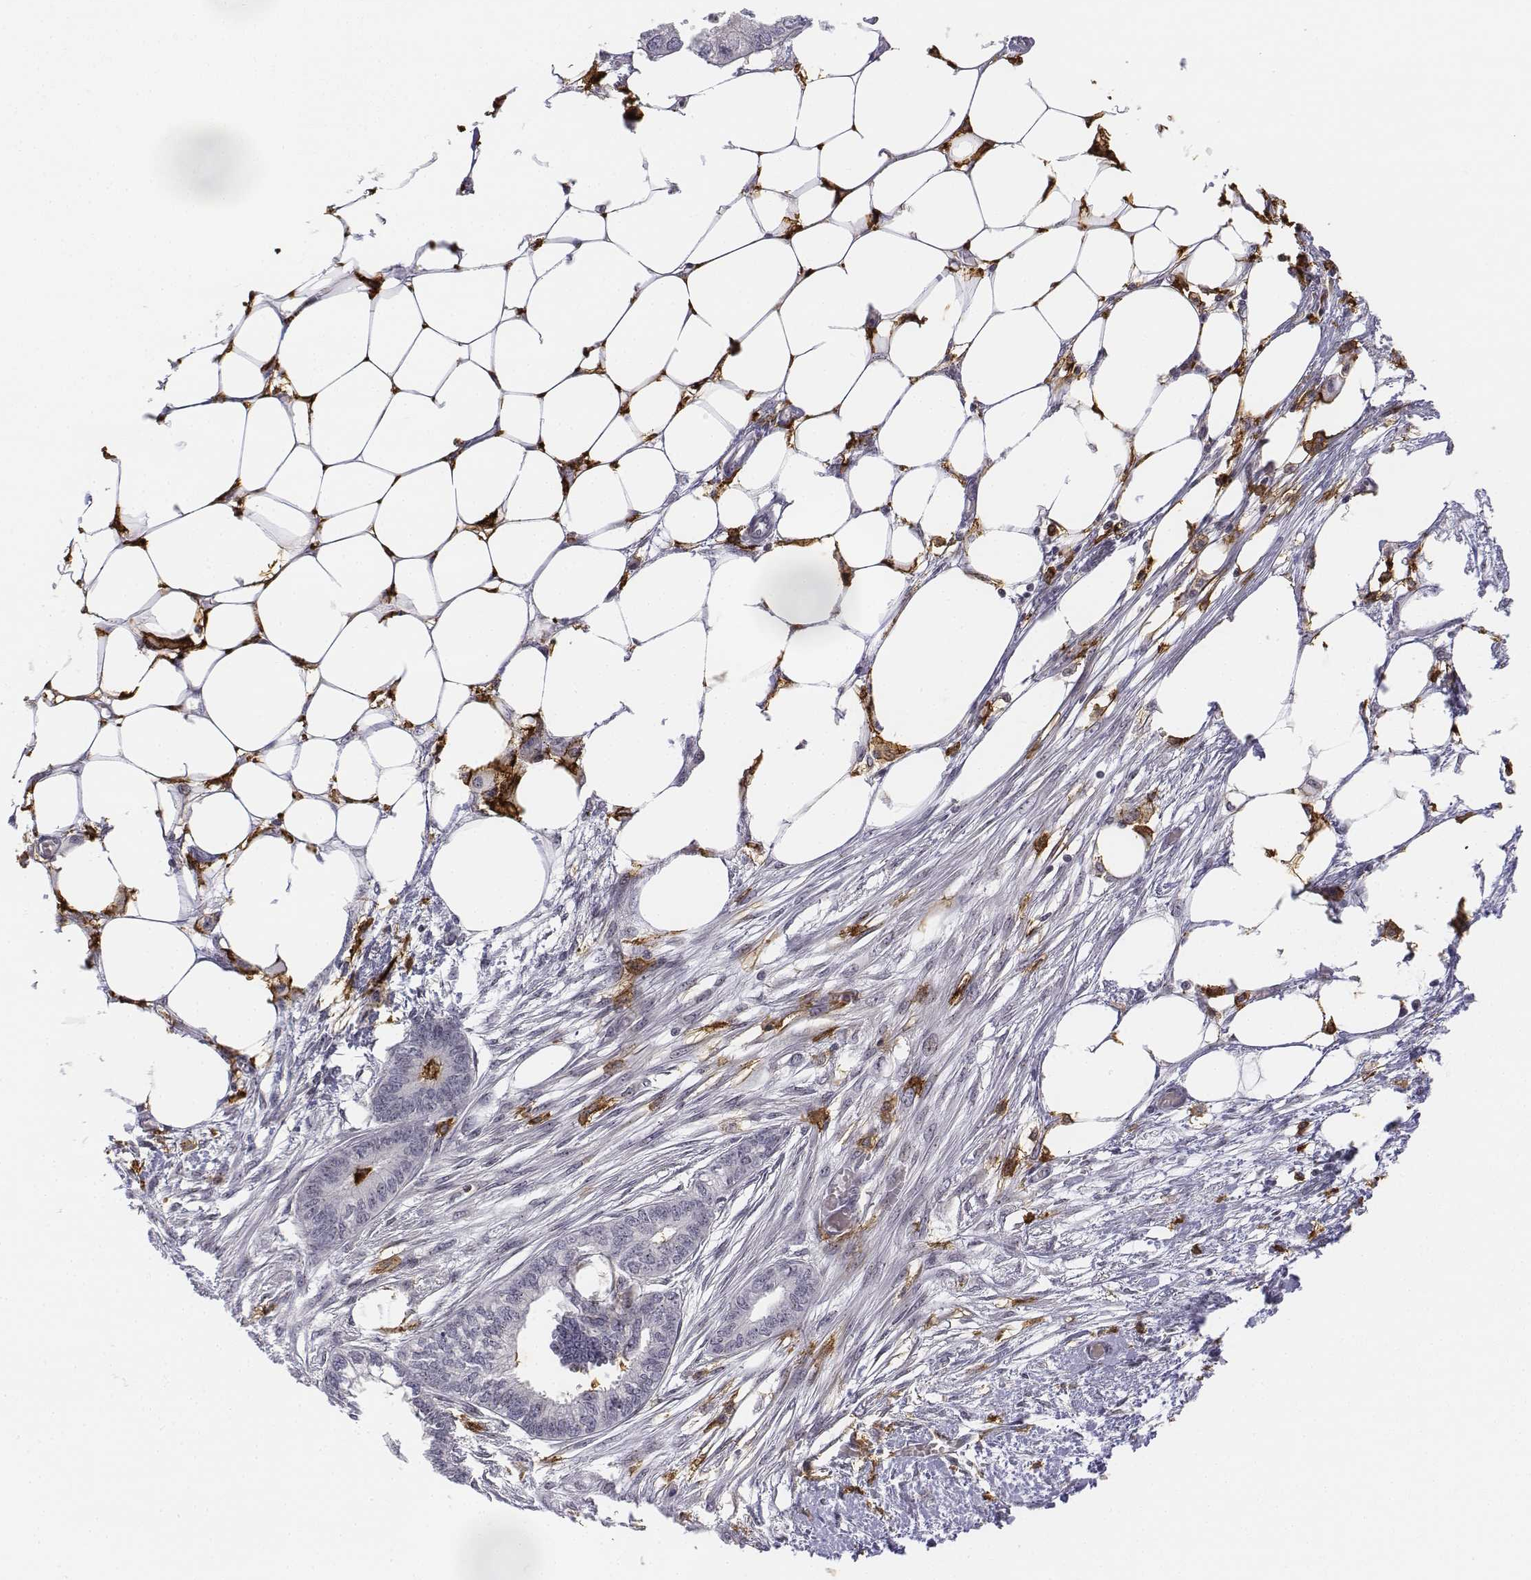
{"staining": {"intensity": "negative", "quantity": "none", "location": "none"}, "tissue": "endometrial cancer", "cell_type": "Tumor cells", "image_type": "cancer", "snomed": [{"axis": "morphology", "description": "Adenocarcinoma, NOS"}, {"axis": "morphology", "description": "Adenocarcinoma, metastatic, NOS"}, {"axis": "topography", "description": "Adipose tissue"}, {"axis": "topography", "description": "Endometrium"}], "caption": "This is a micrograph of immunohistochemistry staining of adenocarcinoma (endometrial), which shows no staining in tumor cells.", "gene": "CD14", "patient": {"sex": "female", "age": 67}}